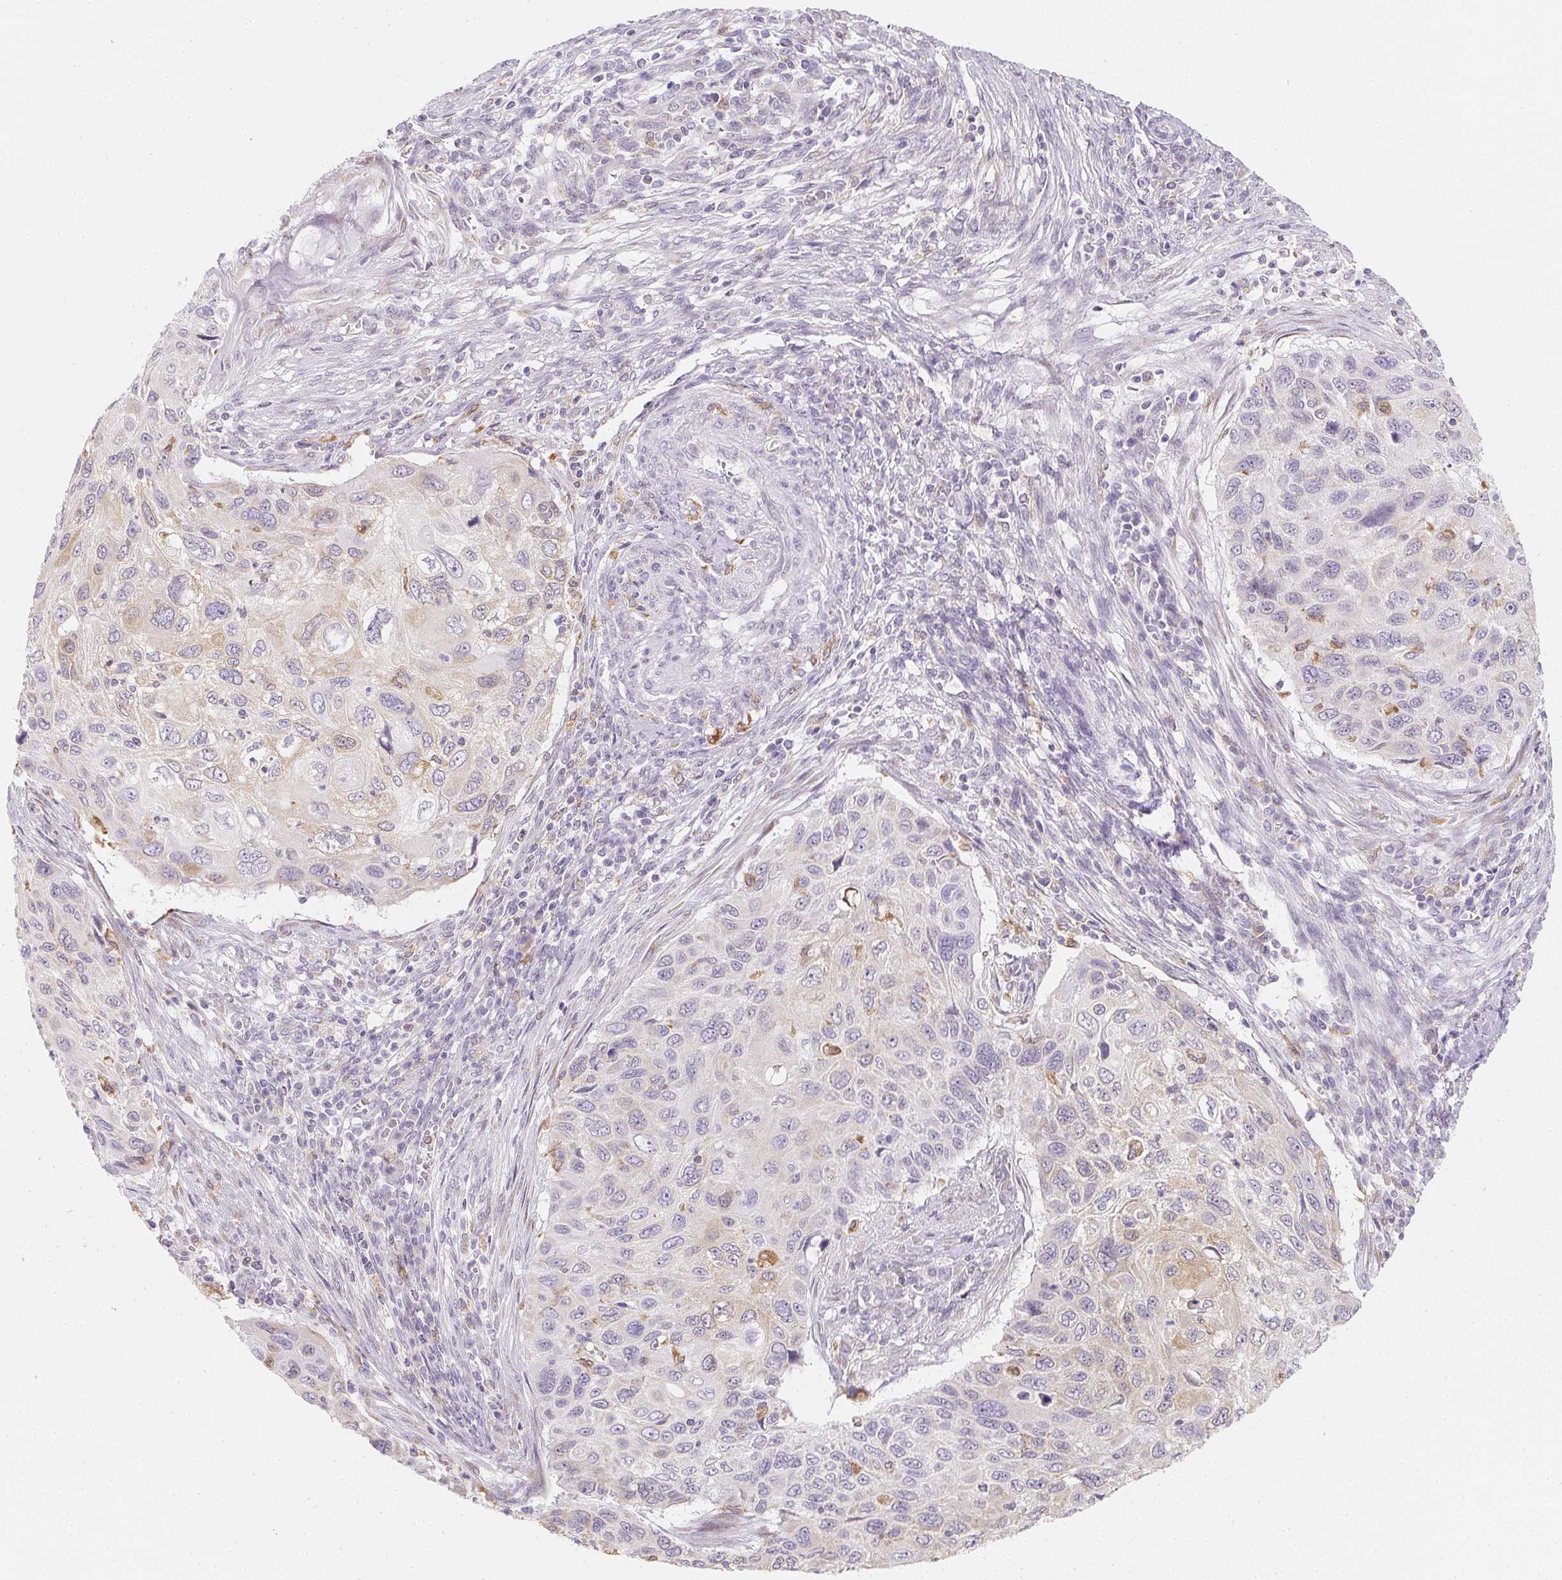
{"staining": {"intensity": "weak", "quantity": "<25%", "location": "cytoplasmic/membranous"}, "tissue": "cervical cancer", "cell_type": "Tumor cells", "image_type": "cancer", "snomed": [{"axis": "morphology", "description": "Squamous cell carcinoma, NOS"}, {"axis": "topography", "description": "Cervix"}], "caption": "Immunohistochemical staining of human cervical cancer (squamous cell carcinoma) exhibits no significant staining in tumor cells.", "gene": "SOAT1", "patient": {"sex": "female", "age": 70}}